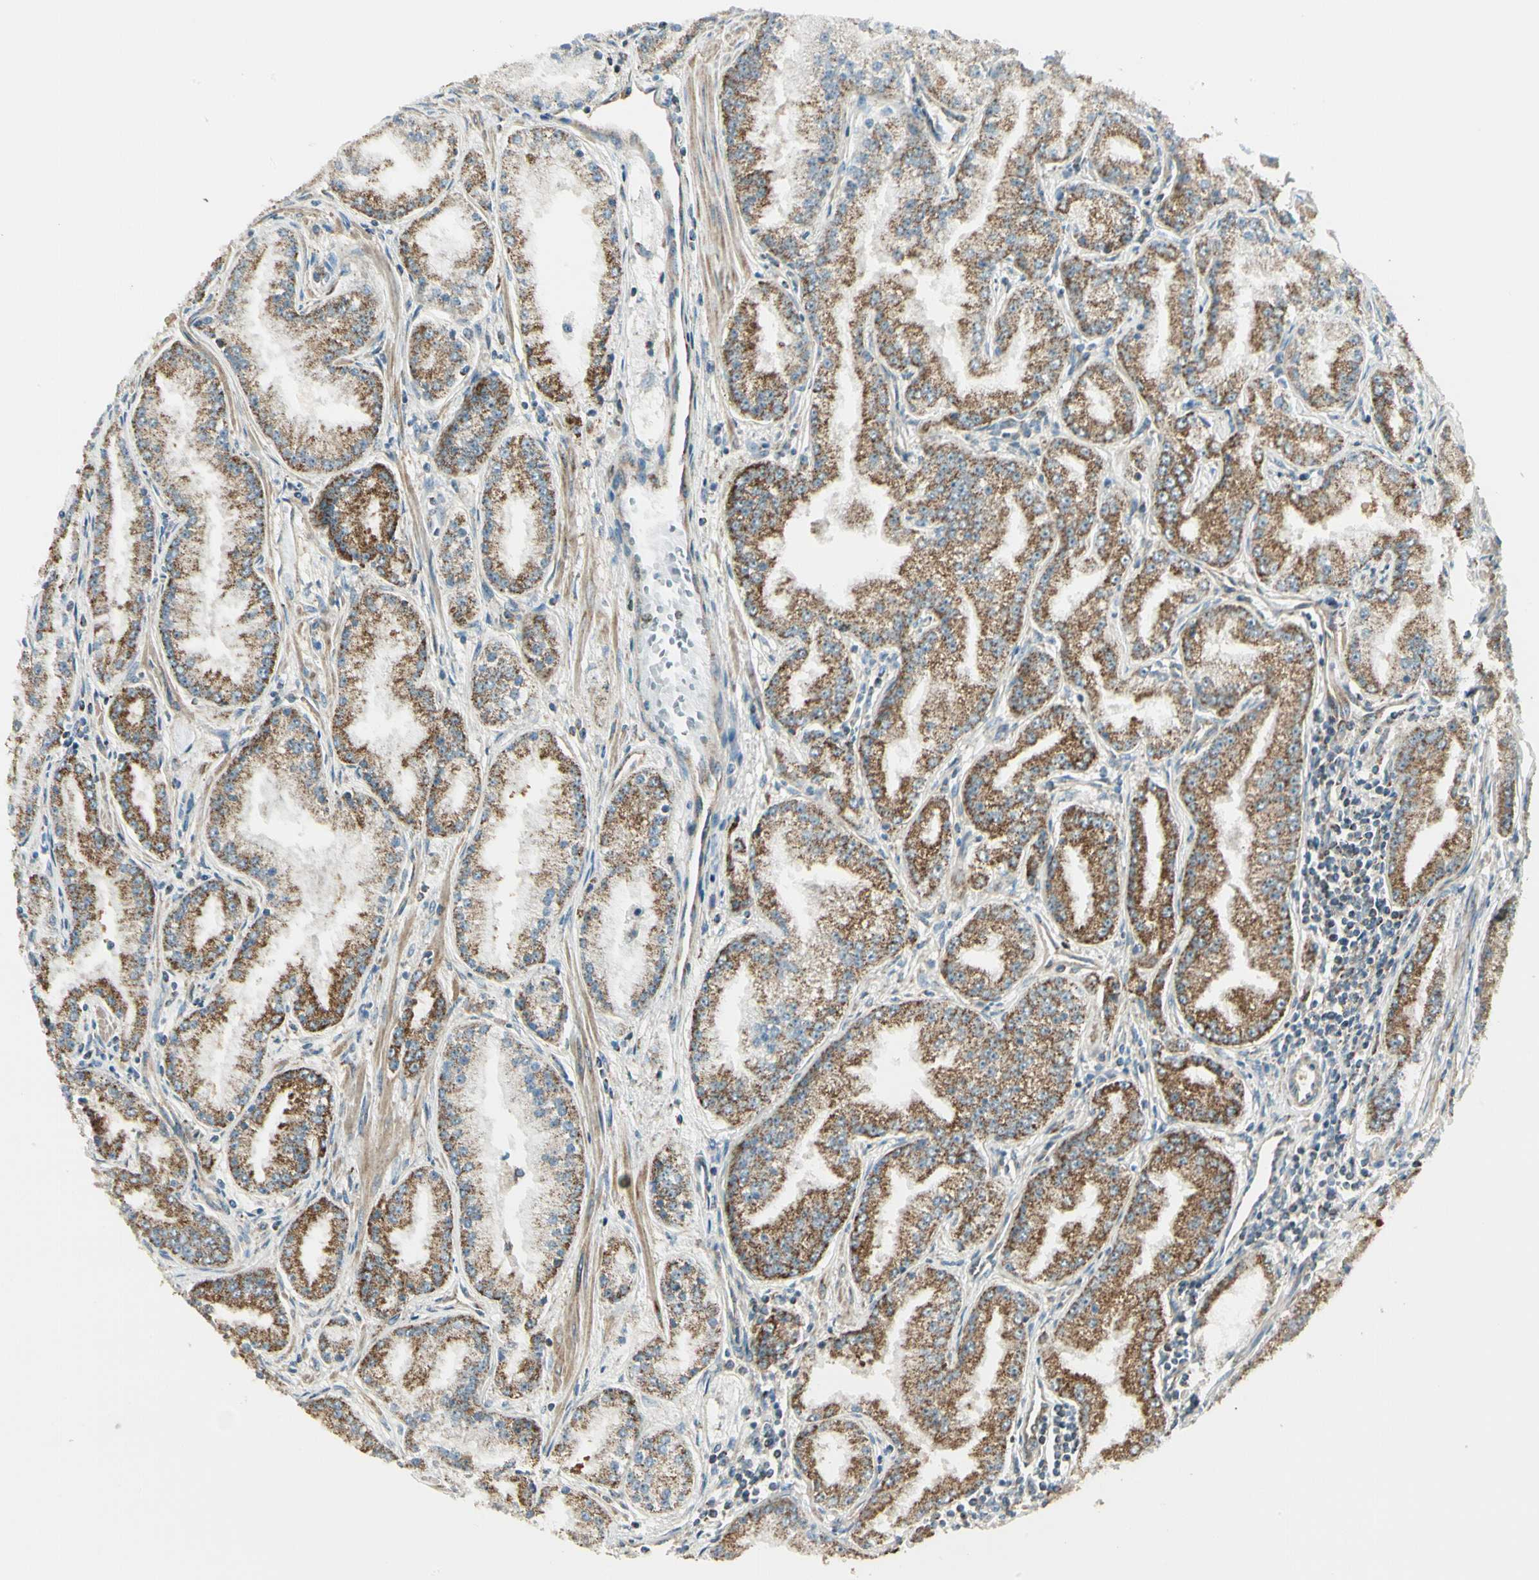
{"staining": {"intensity": "moderate", "quantity": ">75%", "location": "cytoplasmic/membranous"}, "tissue": "prostate cancer", "cell_type": "Tumor cells", "image_type": "cancer", "snomed": [{"axis": "morphology", "description": "Adenocarcinoma, High grade"}, {"axis": "topography", "description": "Prostate"}], "caption": "Prostate cancer stained with DAB (3,3'-diaminobenzidine) IHC exhibits medium levels of moderate cytoplasmic/membranous staining in approximately >75% of tumor cells.", "gene": "EPHB3", "patient": {"sex": "male", "age": 61}}